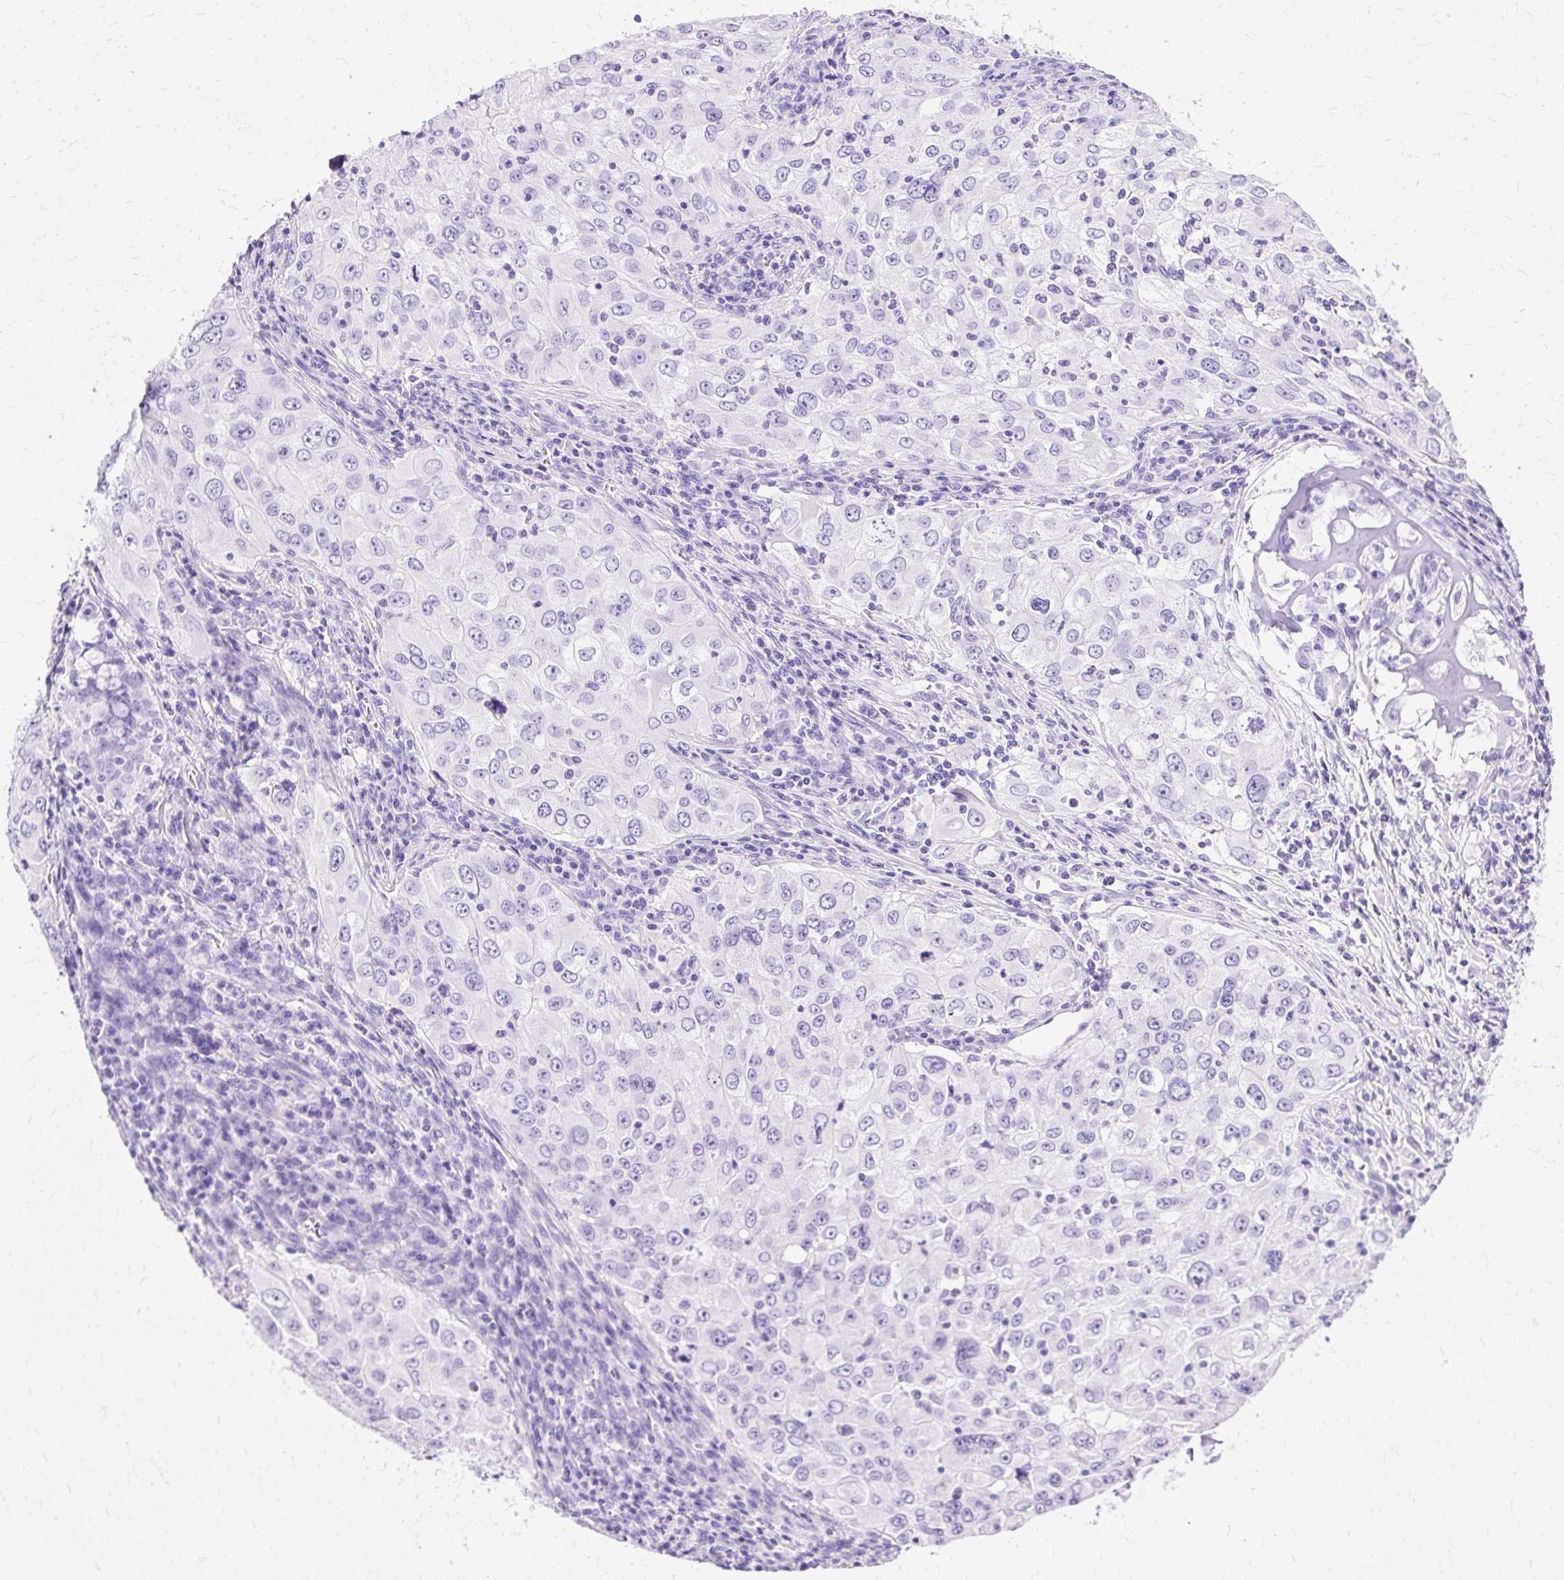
{"staining": {"intensity": "negative", "quantity": "none", "location": "none"}, "tissue": "lung cancer", "cell_type": "Tumor cells", "image_type": "cancer", "snomed": [{"axis": "morphology", "description": "Adenocarcinoma, NOS"}, {"axis": "morphology", "description": "Adenocarcinoma, metastatic, NOS"}, {"axis": "topography", "description": "Lymph node"}, {"axis": "topography", "description": "Lung"}], "caption": "Immunohistochemistry (IHC) image of human lung cancer stained for a protein (brown), which reveals no positivity in tumor cells.", "gene": "SLC8A2", "patient": {"sex": "female", "age": 42}}